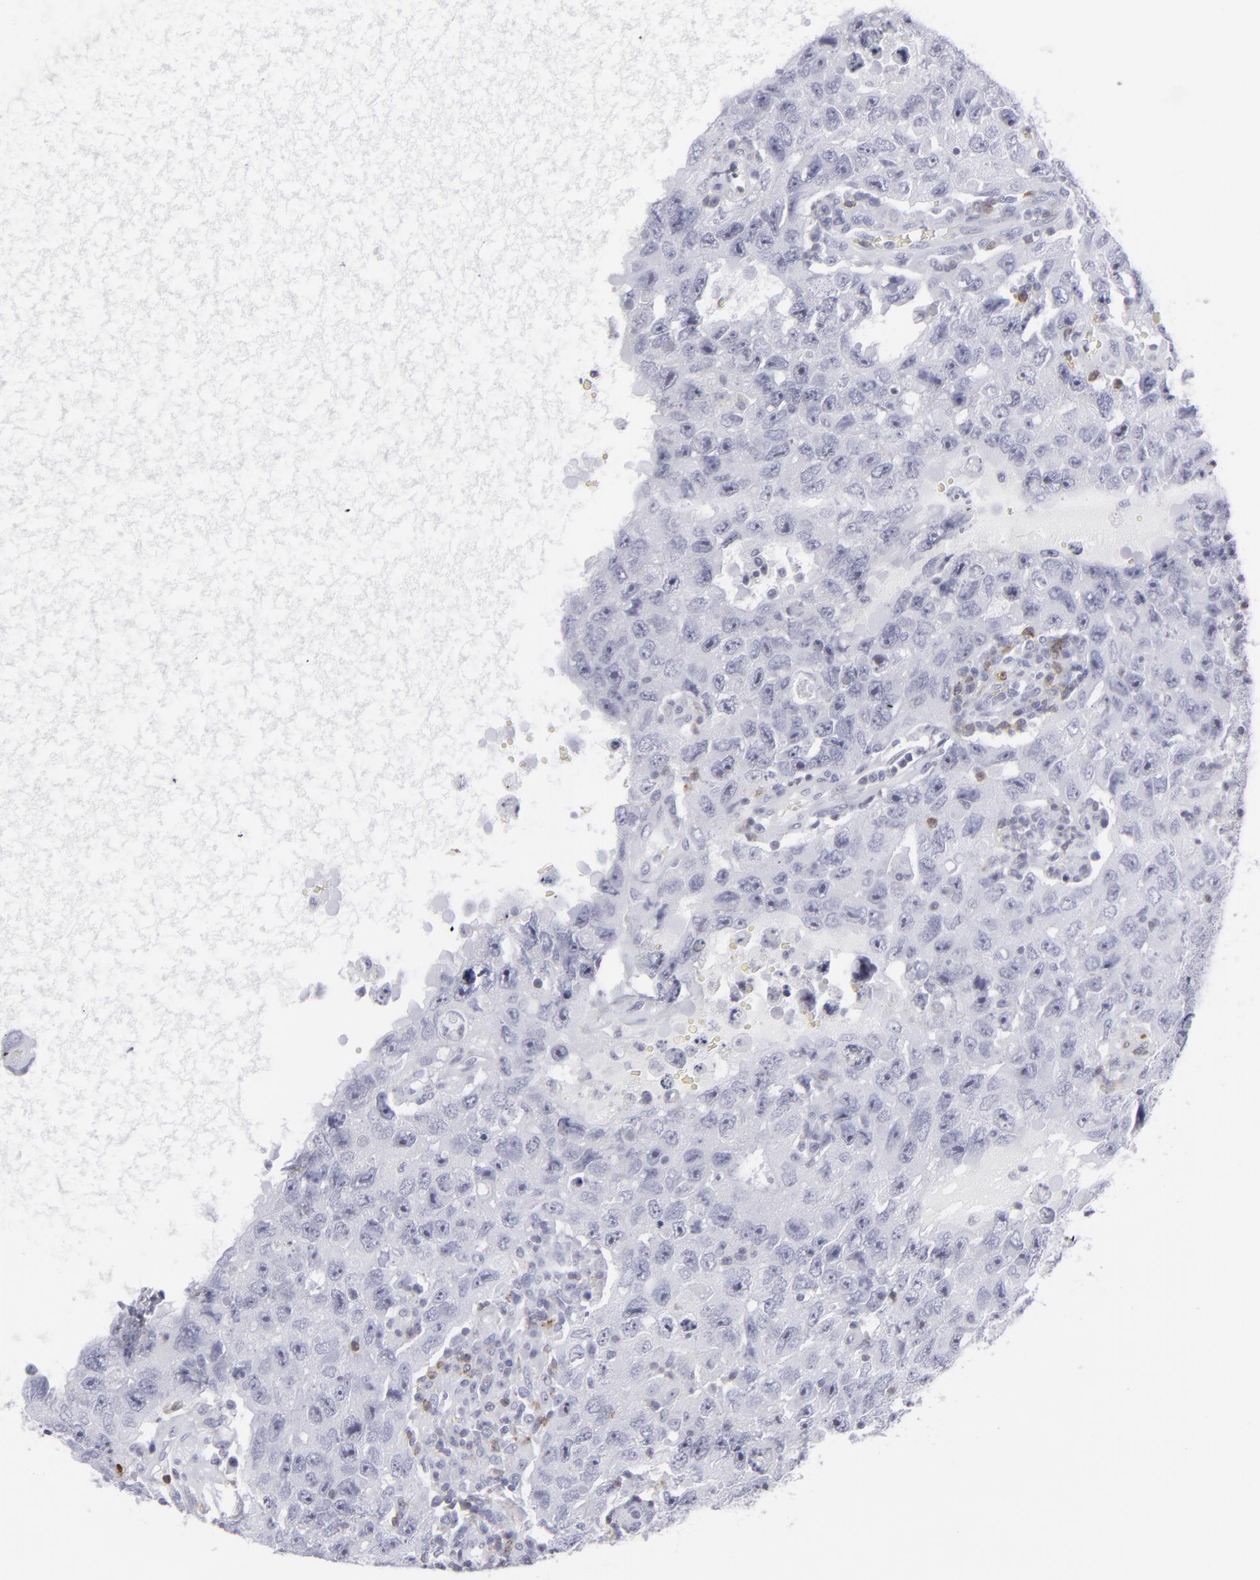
{"staining": {"intensity": "negative", "quantity": "none", "location": "none"}, "tissue": "testis cancer", "cell_type": "Tumor cells", "image_type": "cancer", "snomed": [{"axis": "morphology", "description": "Carcinoma, Embryonal, NOS"}, {"axis": "topography", "description": "Testis"}], "caption": "Immunohistochemistry (IHC) photomicrograph of human embryonal carcinoma (testis) stained for a protein (brown), which exhibits no positivity in tumor cells.", "gene": "CD7", "patient": {"sex": "male", "age": 26}}